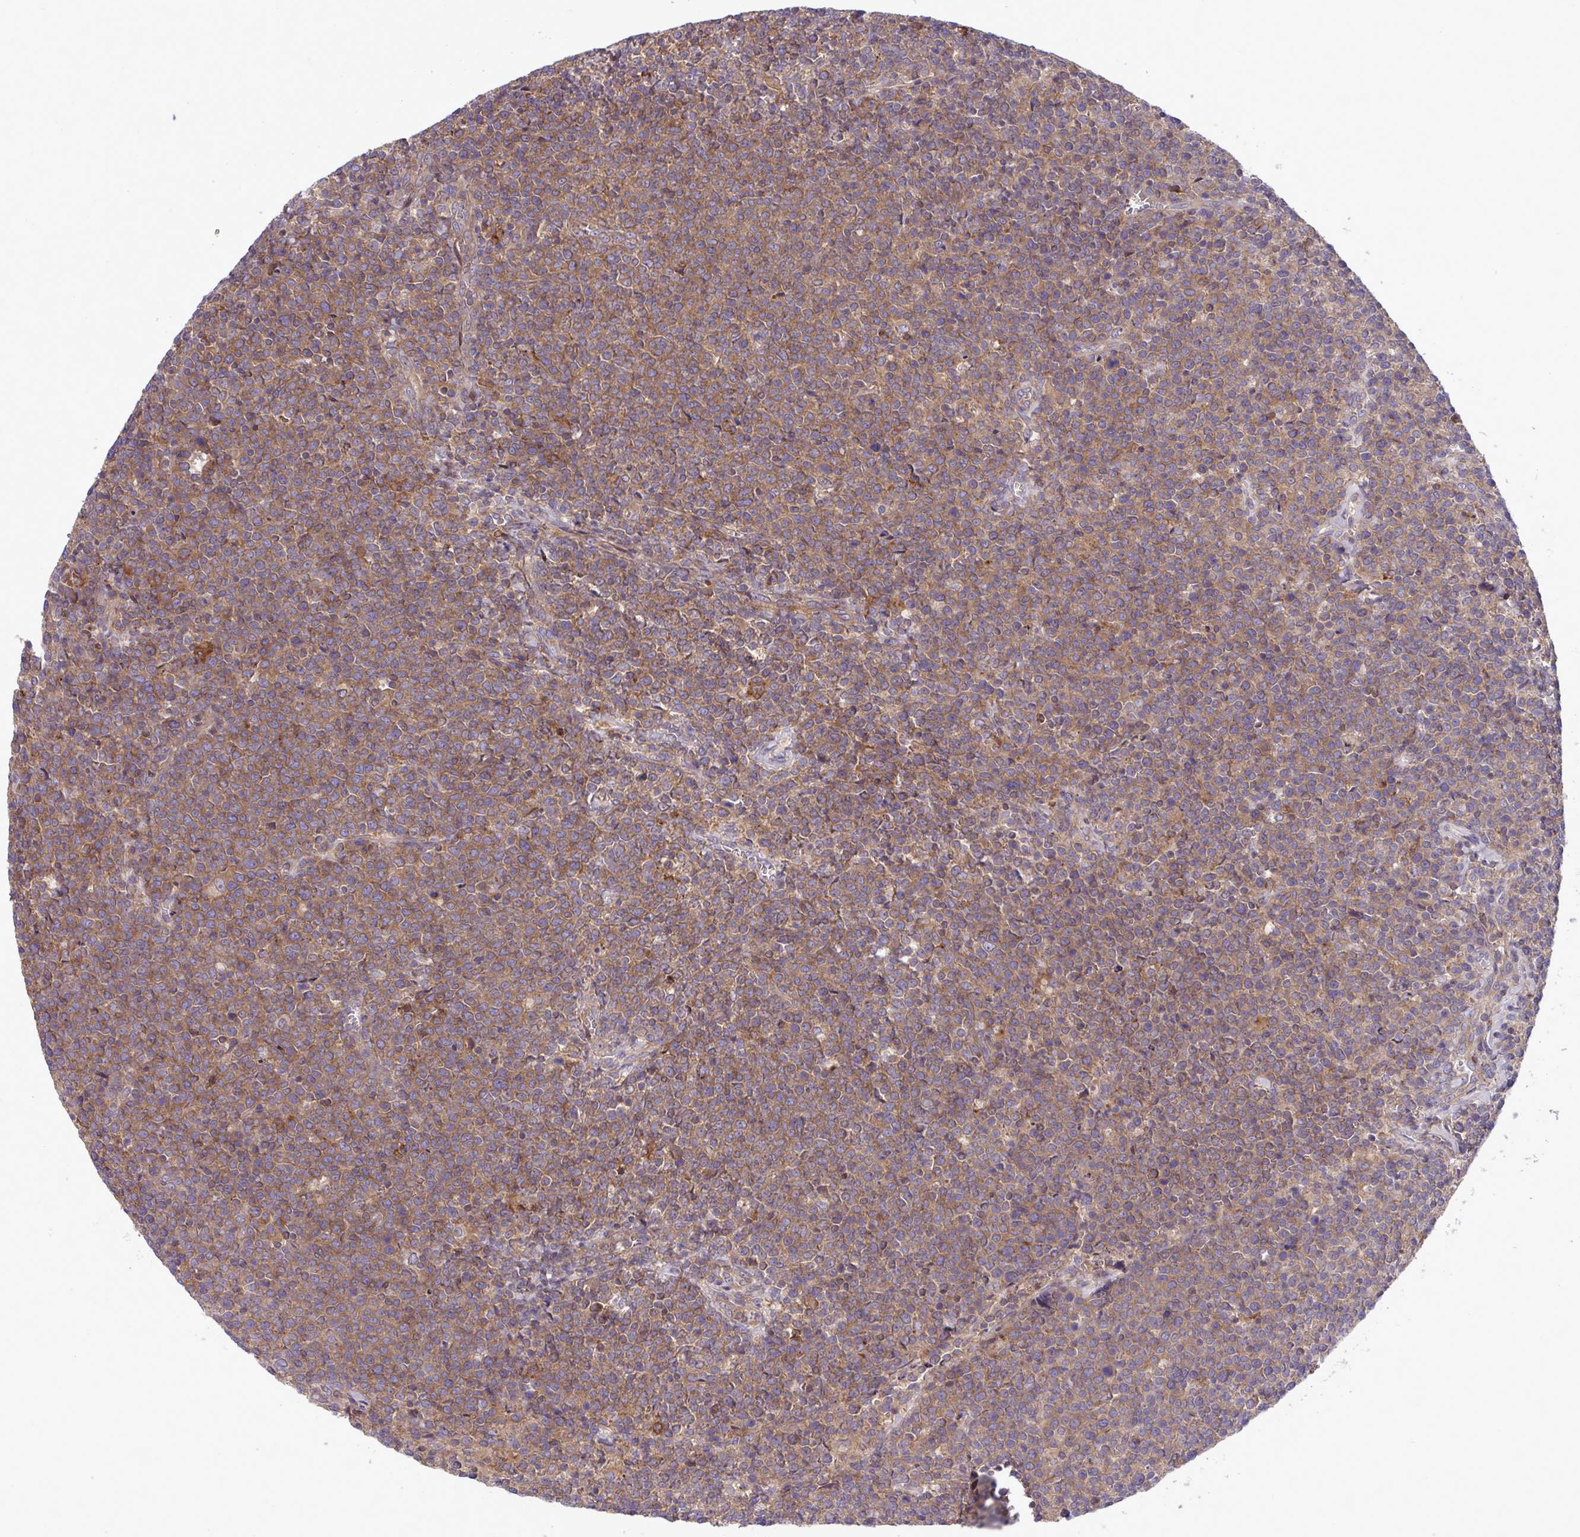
{"staining": {"intensity": "moderate", "quantity": ">75%", "location": "cytoplasmic/membranous"}, "tissue": "lymphoma", "cell_type": "Tumor cells", "image_type": "cancer", "snomed": [{"axis": "morphology", "description": "Malignant lymphoma, non-Hodgkin's type, High grade"}, {"axis": "topography", "description": "Lymph node"}], "caption": "This image exhibits immunohistochemistry (IHC) staining of malignant lymphoma, non-Hodgkin's type (high-grade), with medium moderate cytoplasmic/membranous positivity in approximately >75% of tumor cells.", "gene": "GRB14", "patient": {"sex": "male", "age": 61}}